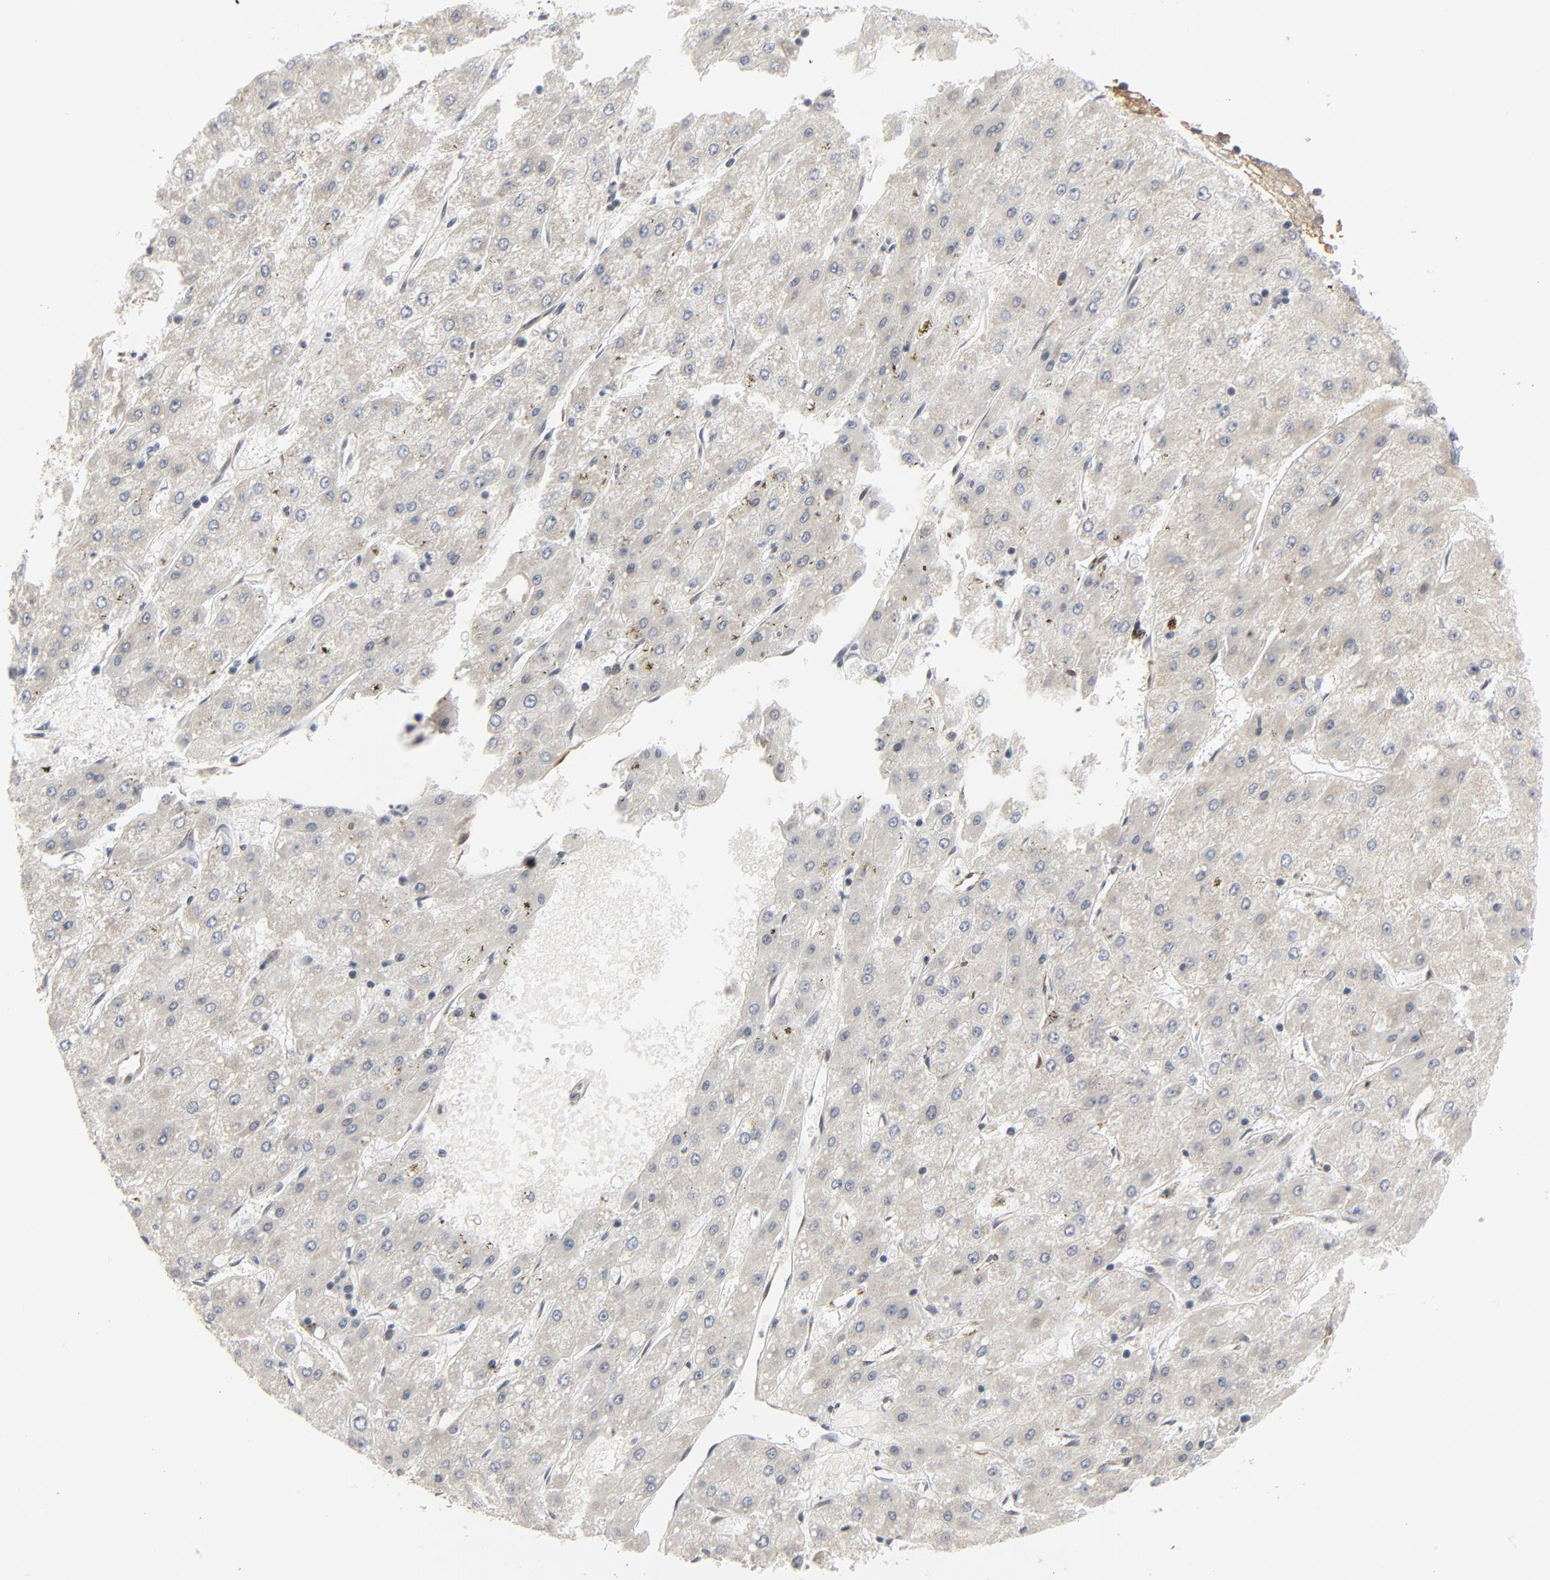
{"staining": {"intensity": "negative", "quantity": "none", "location": "none"}, "tissue": "liver cancer", "cell_type": "Tumor cells", "image_type": "cancer", "snomed": [{"axis": "morphology", "description": "Carcinoma, Hepatocellular, NOS"}, {"axis": "topography", "description": "Liver"}], "caption": "Tumor cells are negative for protein expression in human liver cancer.", "gene": "ITPR3", "patient": {"sex": "female", "age": 52}}